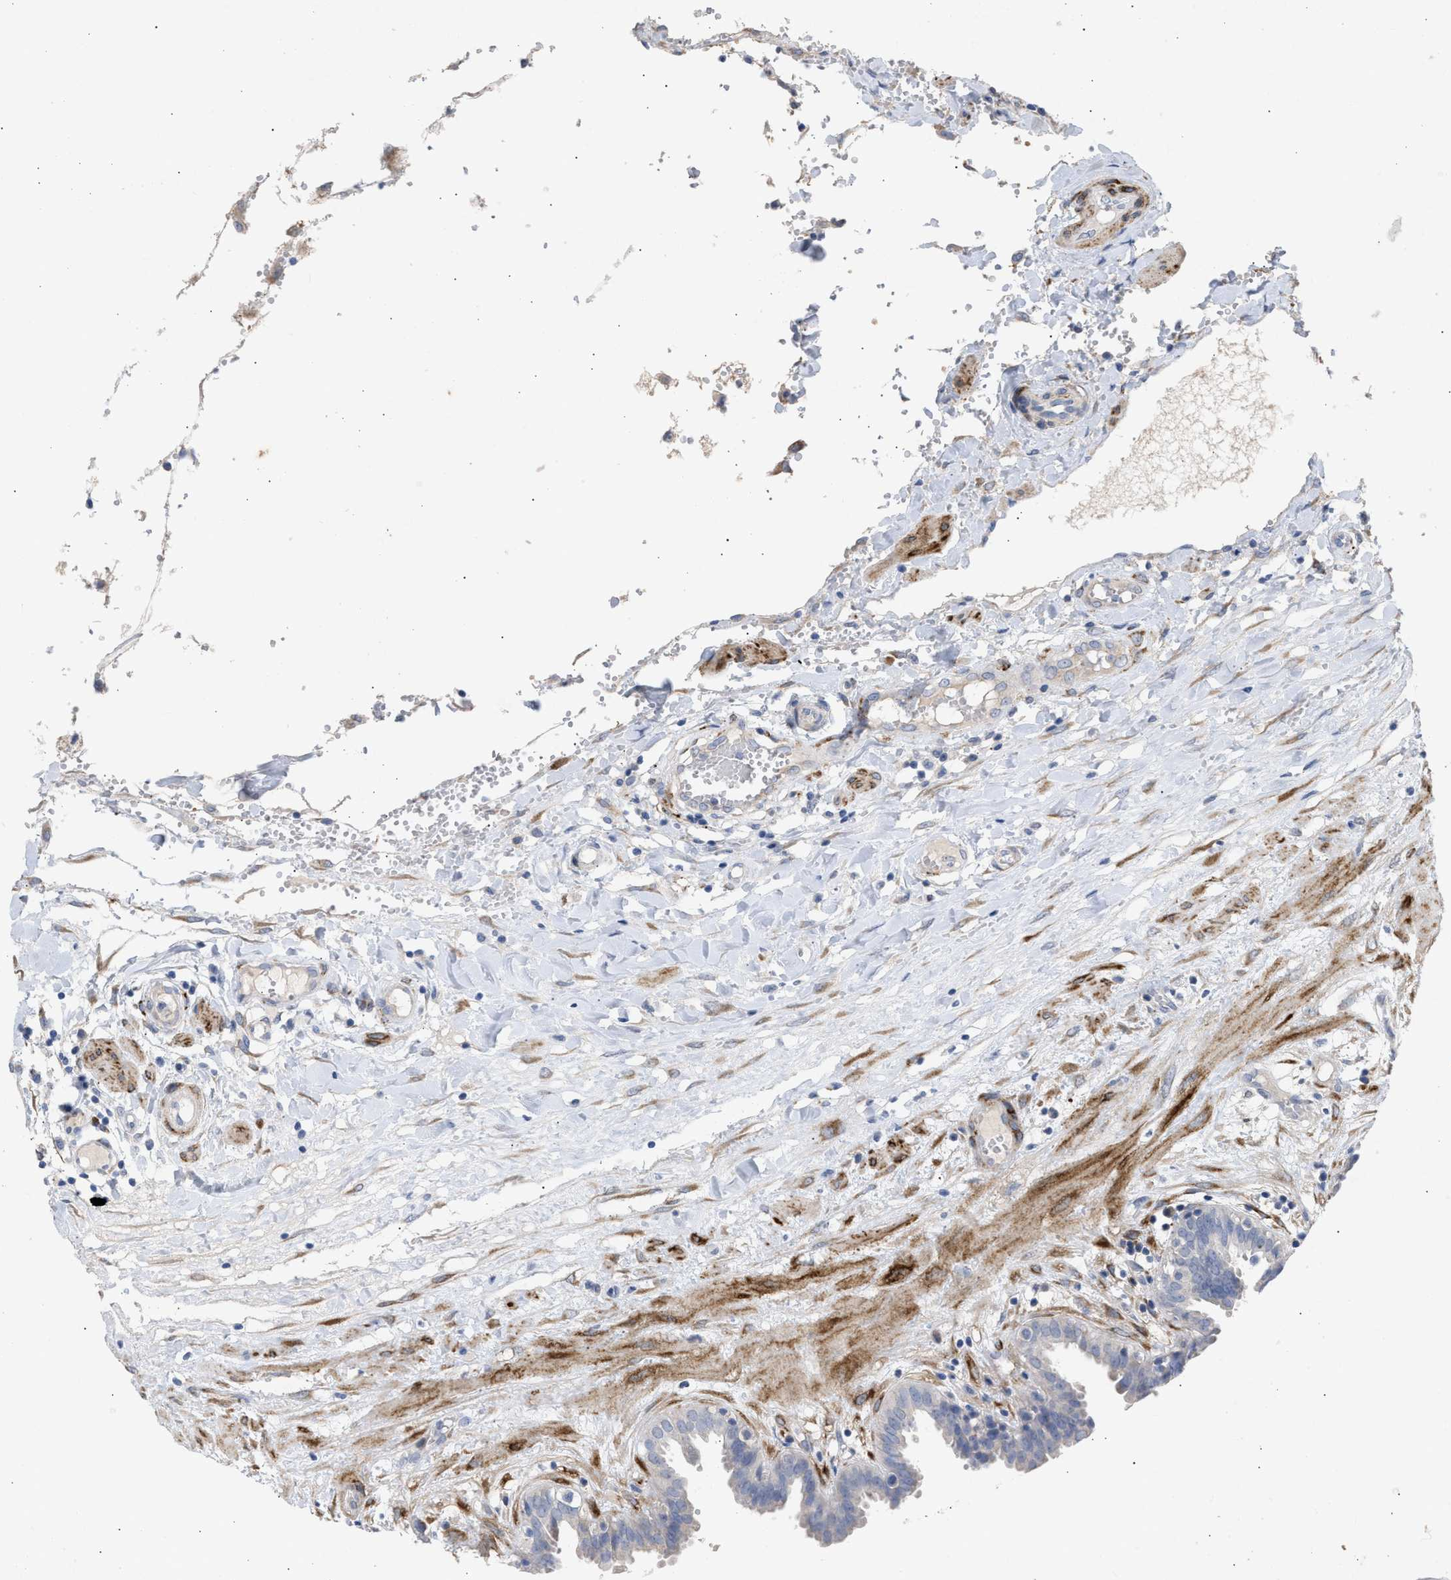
{"staining": {"intensity": "negative", "quantity": "none", "location": "none"}, "tissue": "fallopian tube", "cell_type": "Glandular cells", "image_type": "normal", "snomed": [{"axis": "morphology", "description": "Normal tissue, NOS"}, {"axis": "topography", "description": "Fallopian tube"}, {"axis": "topography", "description": "Placenta"}], "caption": "Image shows no protein expression in glandular cells of normal fallopian tube.", "gene": "SELENOM", "patient": {"sex": "female", "age": 32}}